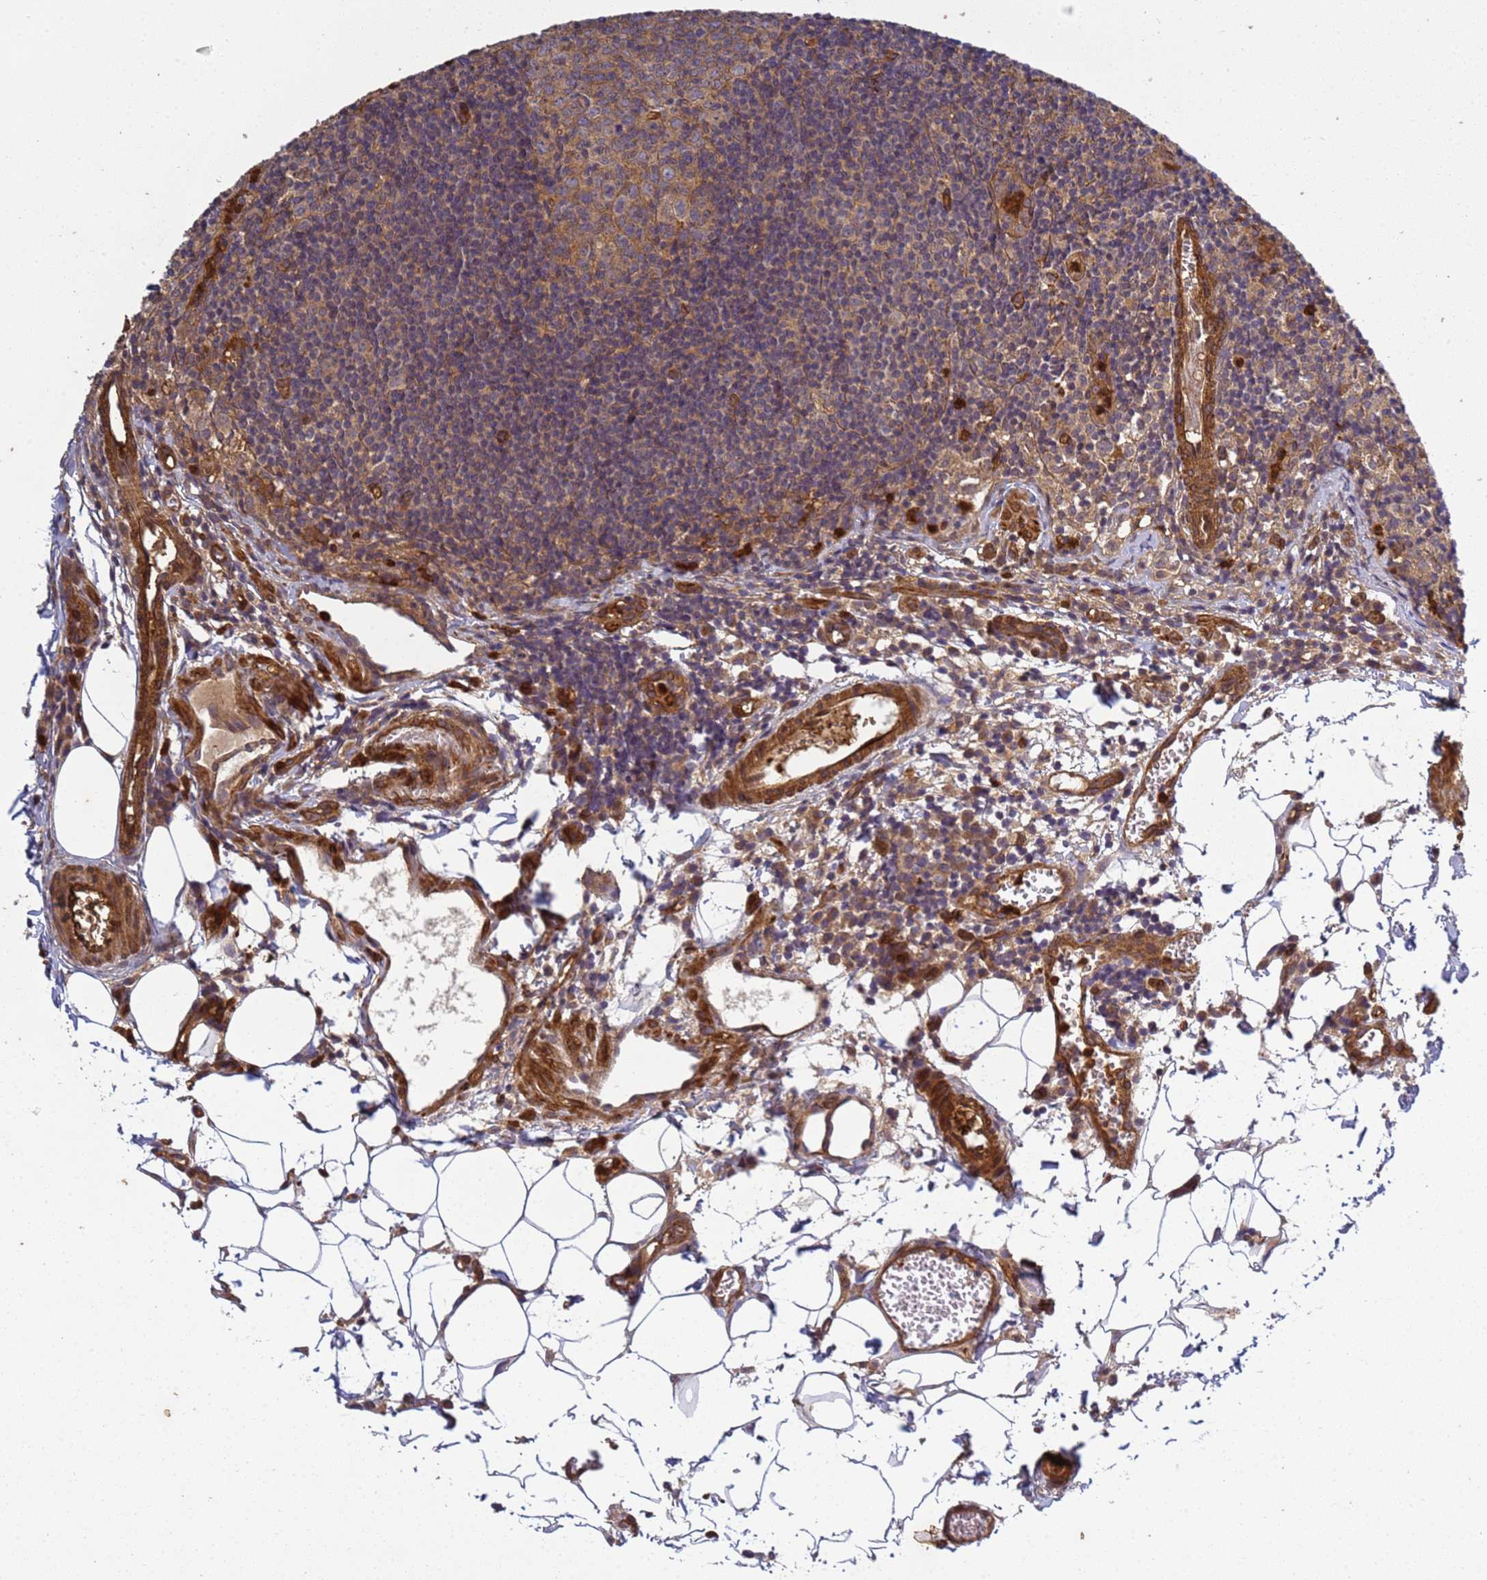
{"staining": {"intensity": "moderate", "quantity": ">75%", "location": "cytoplasmic/membranous"}, "tissue": "lymph node", "cell_type": "Germinal center cells", "image_type": "normal", "snomed": [{"axis": "morphology", "description": "Normal tissue, NOS"}, {"axis": "topography", "description": "Lymph node"}], "caption": "Normal lymph node displays moderate cytoplasmic/membranous staining in about >75% of germinal center cells.", "gene": "C8orf34", "patient": {"sex": "female", "age": 27}}